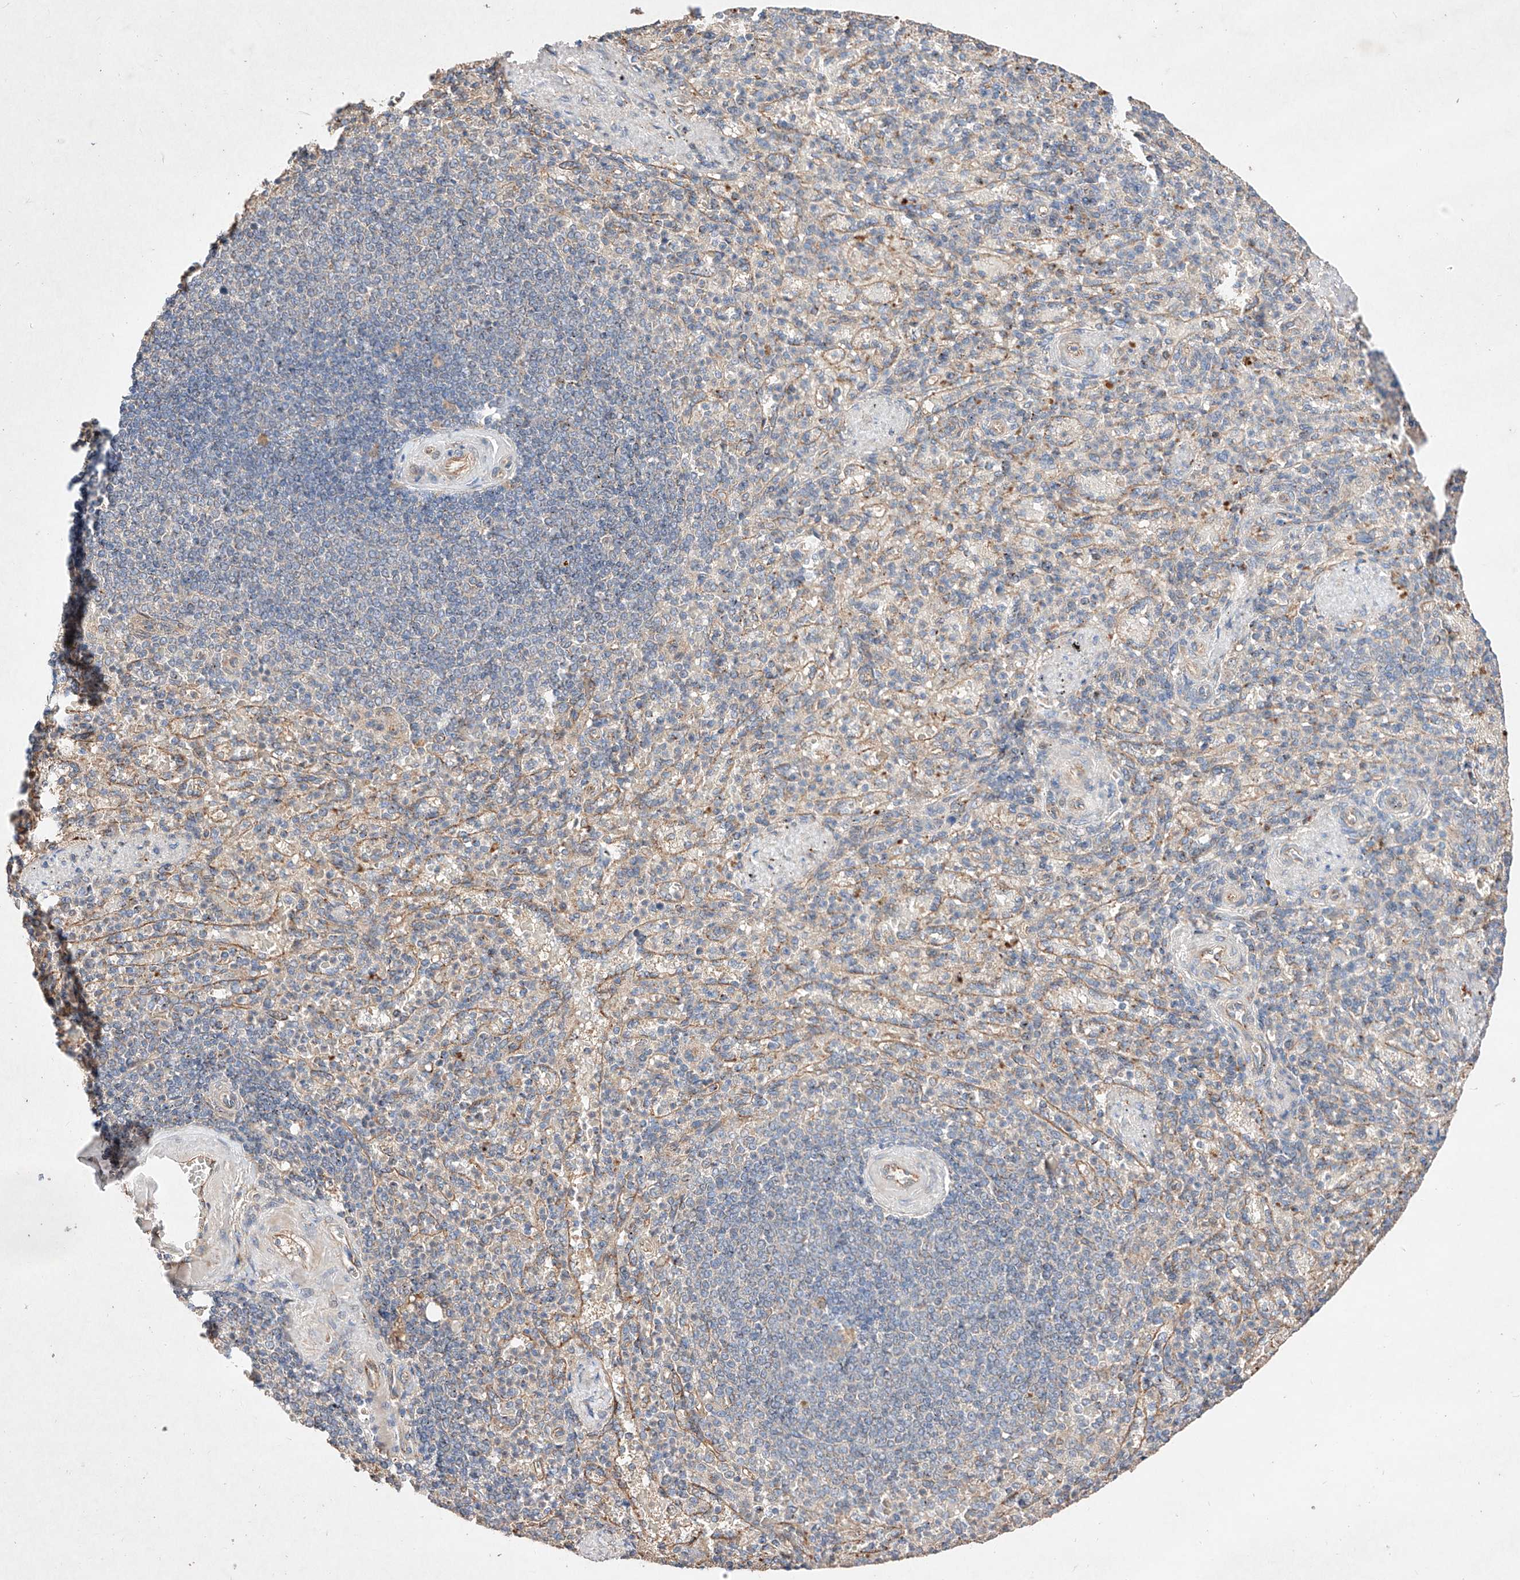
{"staining": {"intensity": "negative", "quantity": "none", "location": "none"}, "tissue": "spleen", "cell_type": "Cells in red pulp", "image_type": "normal", "snomed": [{"axis": "morphology", "description": "Normal tissue, NOS"}, {"axis": "topography", "description": "Spleen"}], "caption": "Histopathology image shows no protein staining in cells in red pulp of benign spleen. Nuclei are stained in blue.", "gene": "C6orf62", "patient": {"sex": "female", "age": 74}}